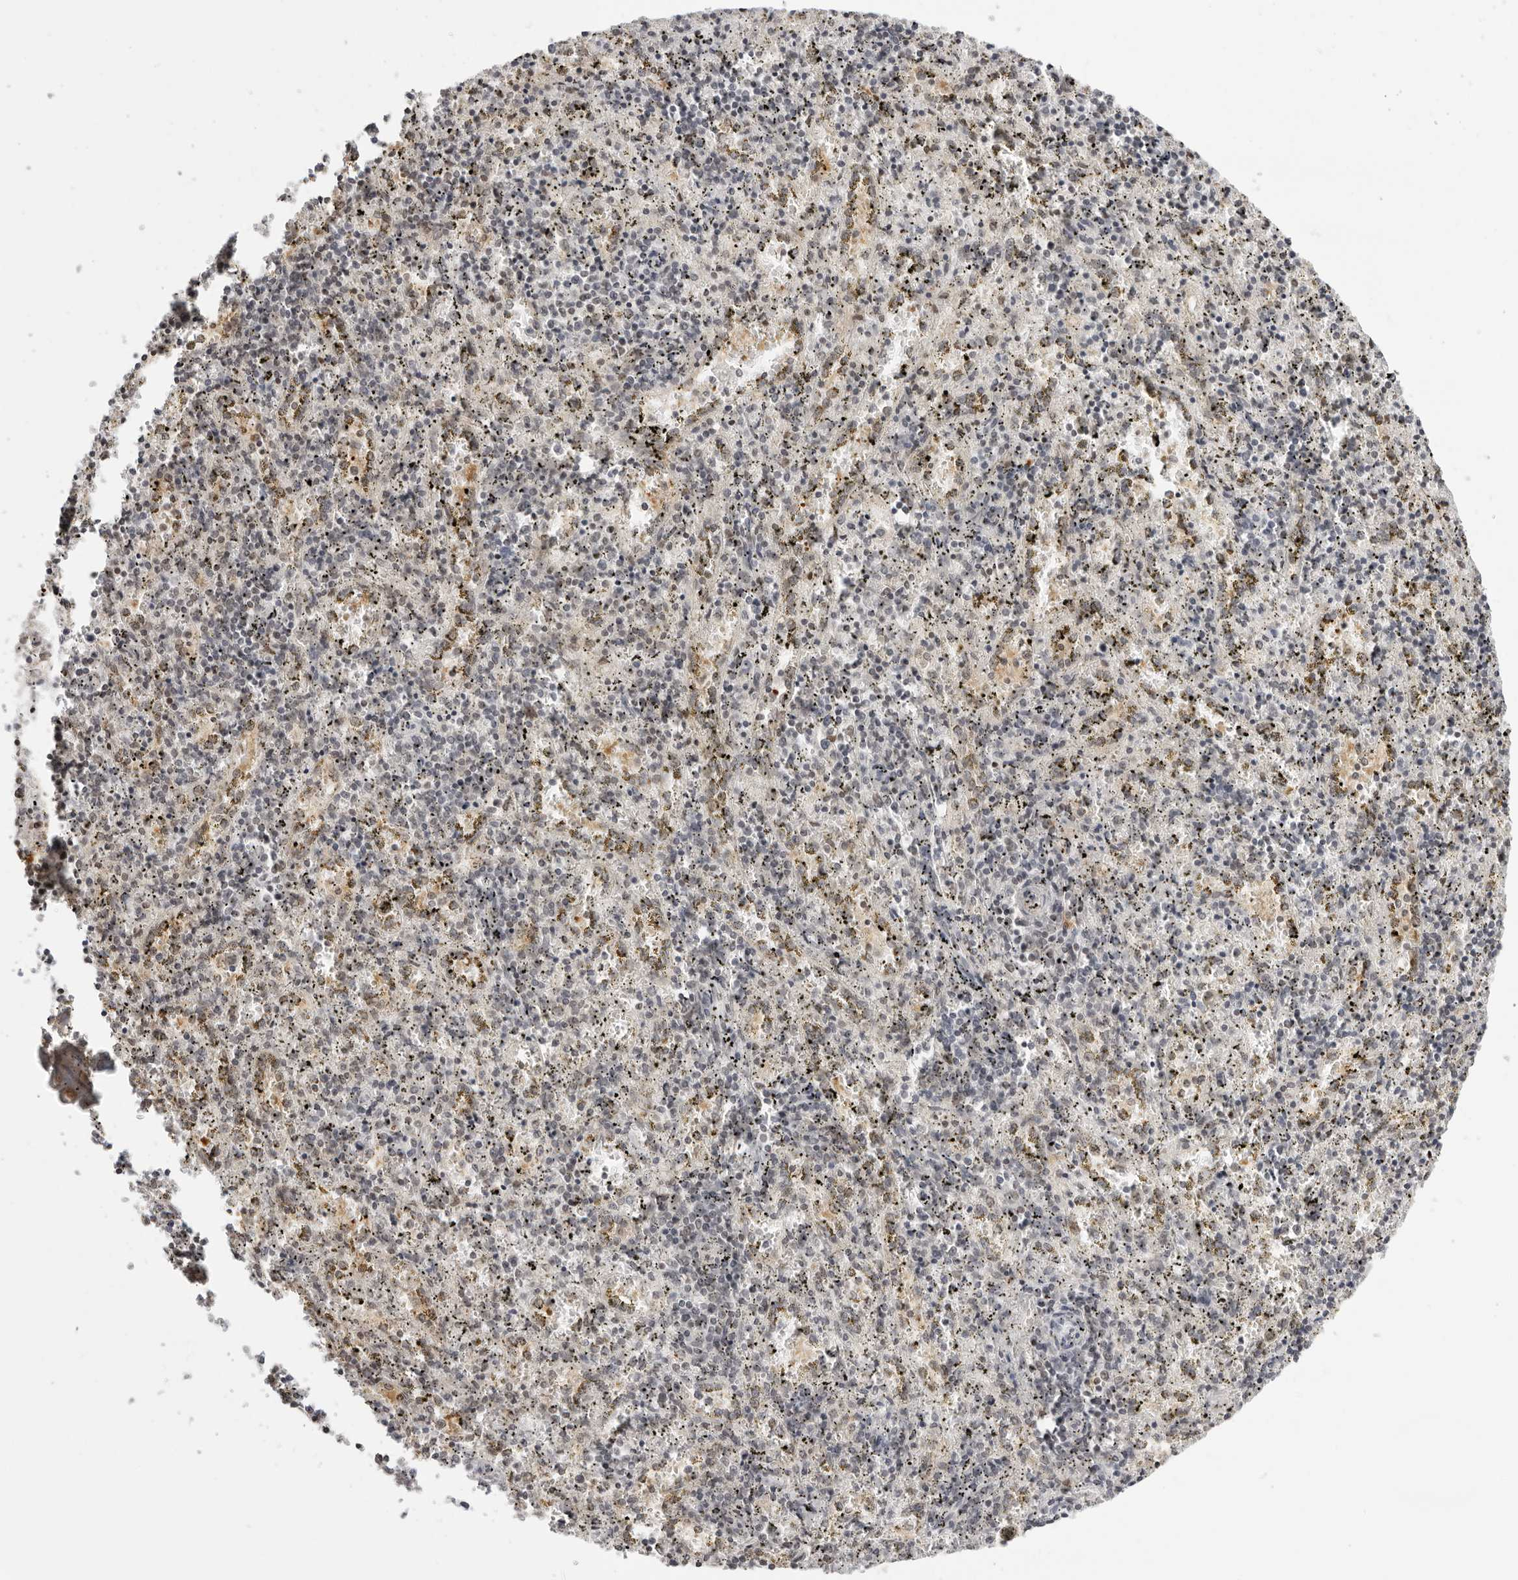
{"staining": {"intensity": "weak", "quantity": "<25%", "location": "cytoplasmic/membranous,nuclear"}, "tissue": "spleen", "cell_type": "Cells in red pulp", "image_type": "normal", "snomed": [{"axis": "morphology", "description": "Normal tissue, NOS"}, {"axis": "topography", "description": "Spleen"}], "caption": "This is a histopathology image of IHC staining of normal spleen, which shows no expression in cells in red pulp.", "gene": "RNF146", "patient": {"sex": "male", "age": 11}}